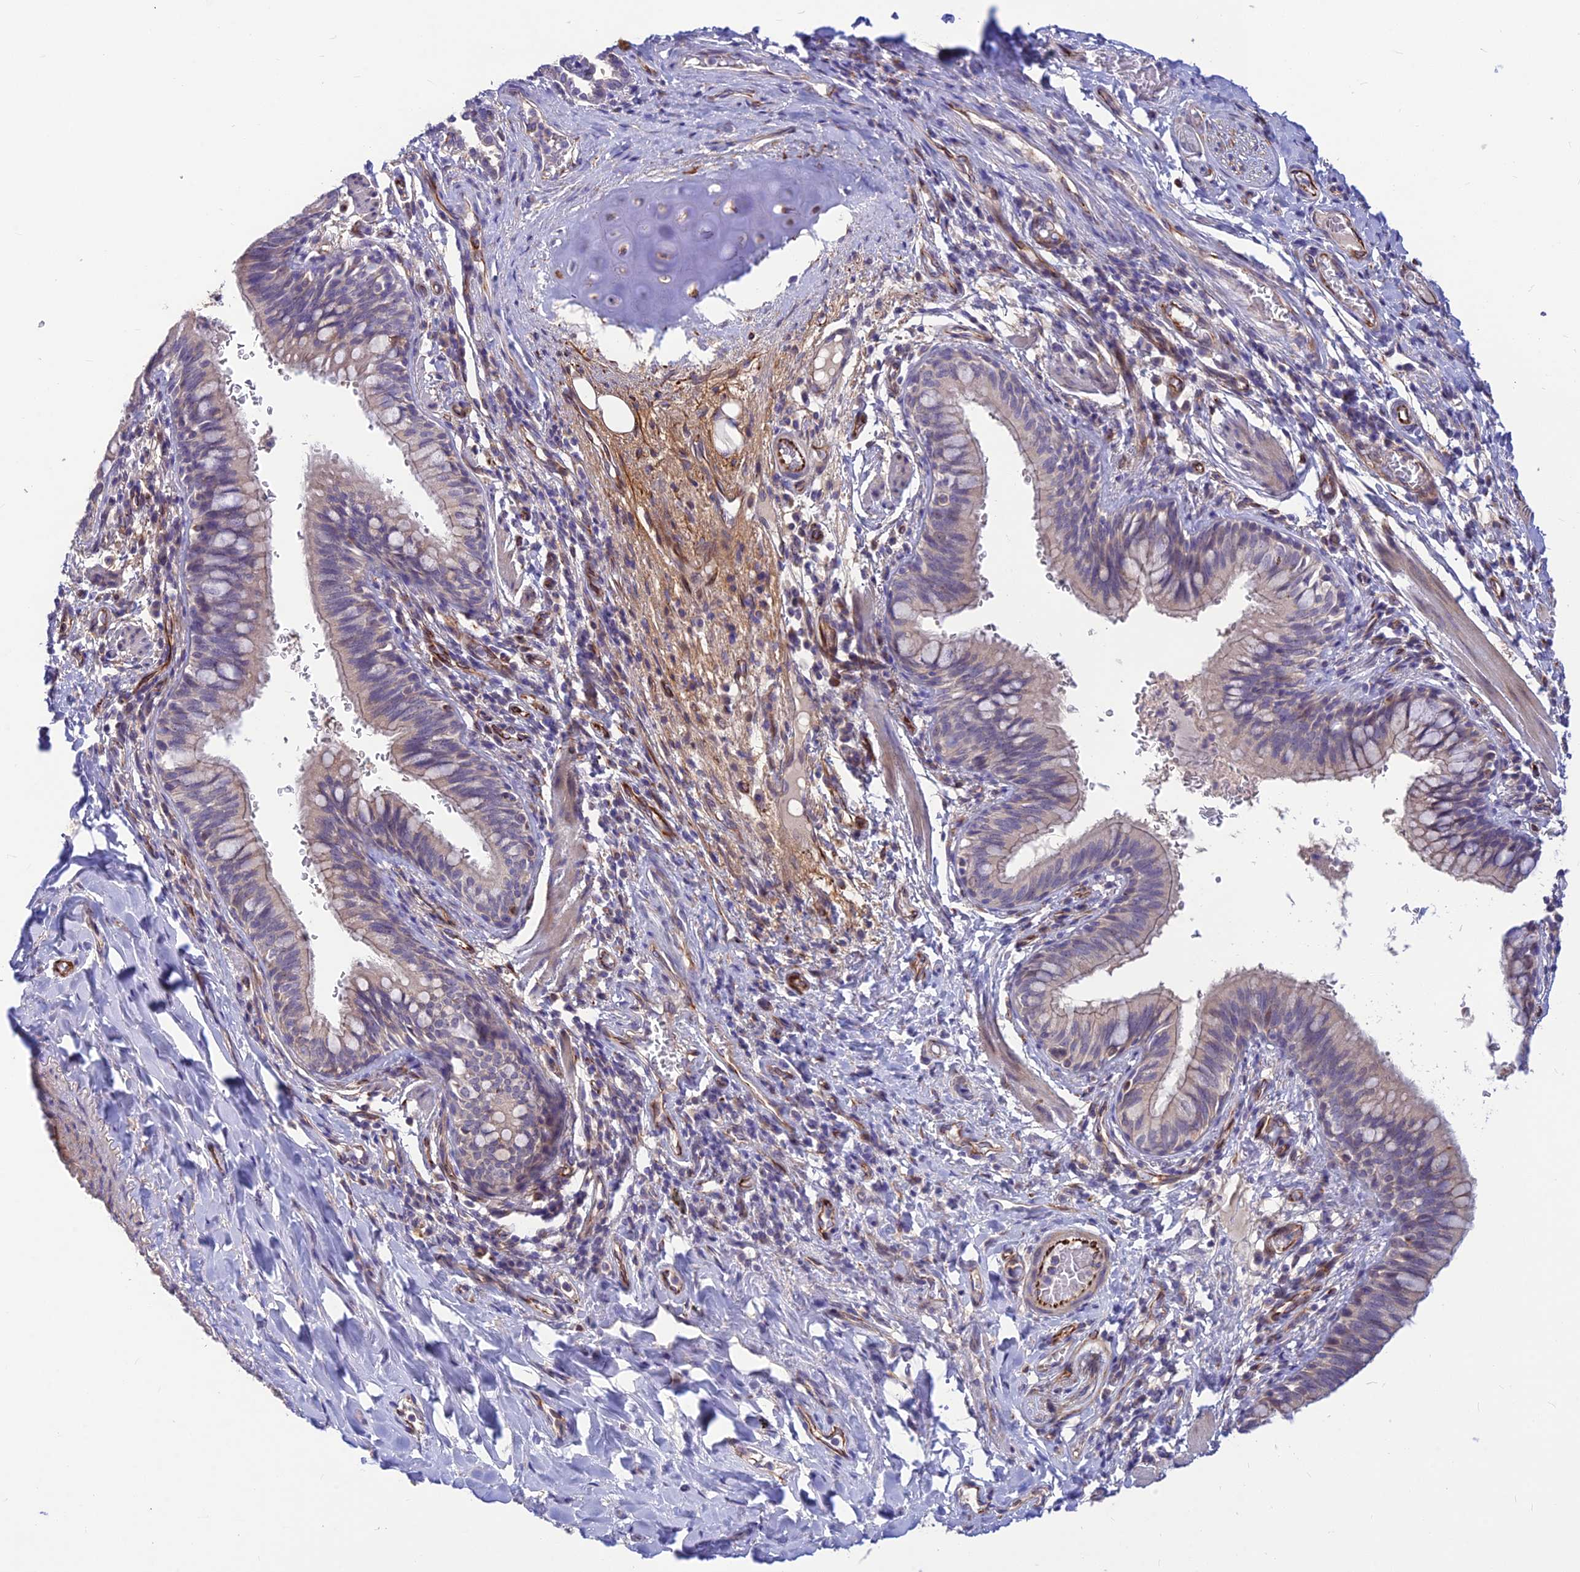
{"staining": {"intensity": "weak", "quantity": "25%-75%", "location": "cytoplasmic/membranous"}, "tissue": "bronchus", "cell_type": "Respiratory epithelial cells", "image_type": "normal", "snomed": [{"axis": "morphology", "description": "Normal tissue, NOS"}, {"axis": "topography", "description": "Cartilage tissue"}, {"axis": "topography", "description": "Bronchus"}], "caption": "High-magnification brightfield microscopy of normal bronchus stained with DAB (brown) and counterstained with hematoxylin (blue). respiratory epithelial cells exhibit weak cytoplasmic/membranous positivity is identified in approximately25%-75% of cells.", "gene": "ST8SIA5", "patient": {"sex": "female", "age": 36}}